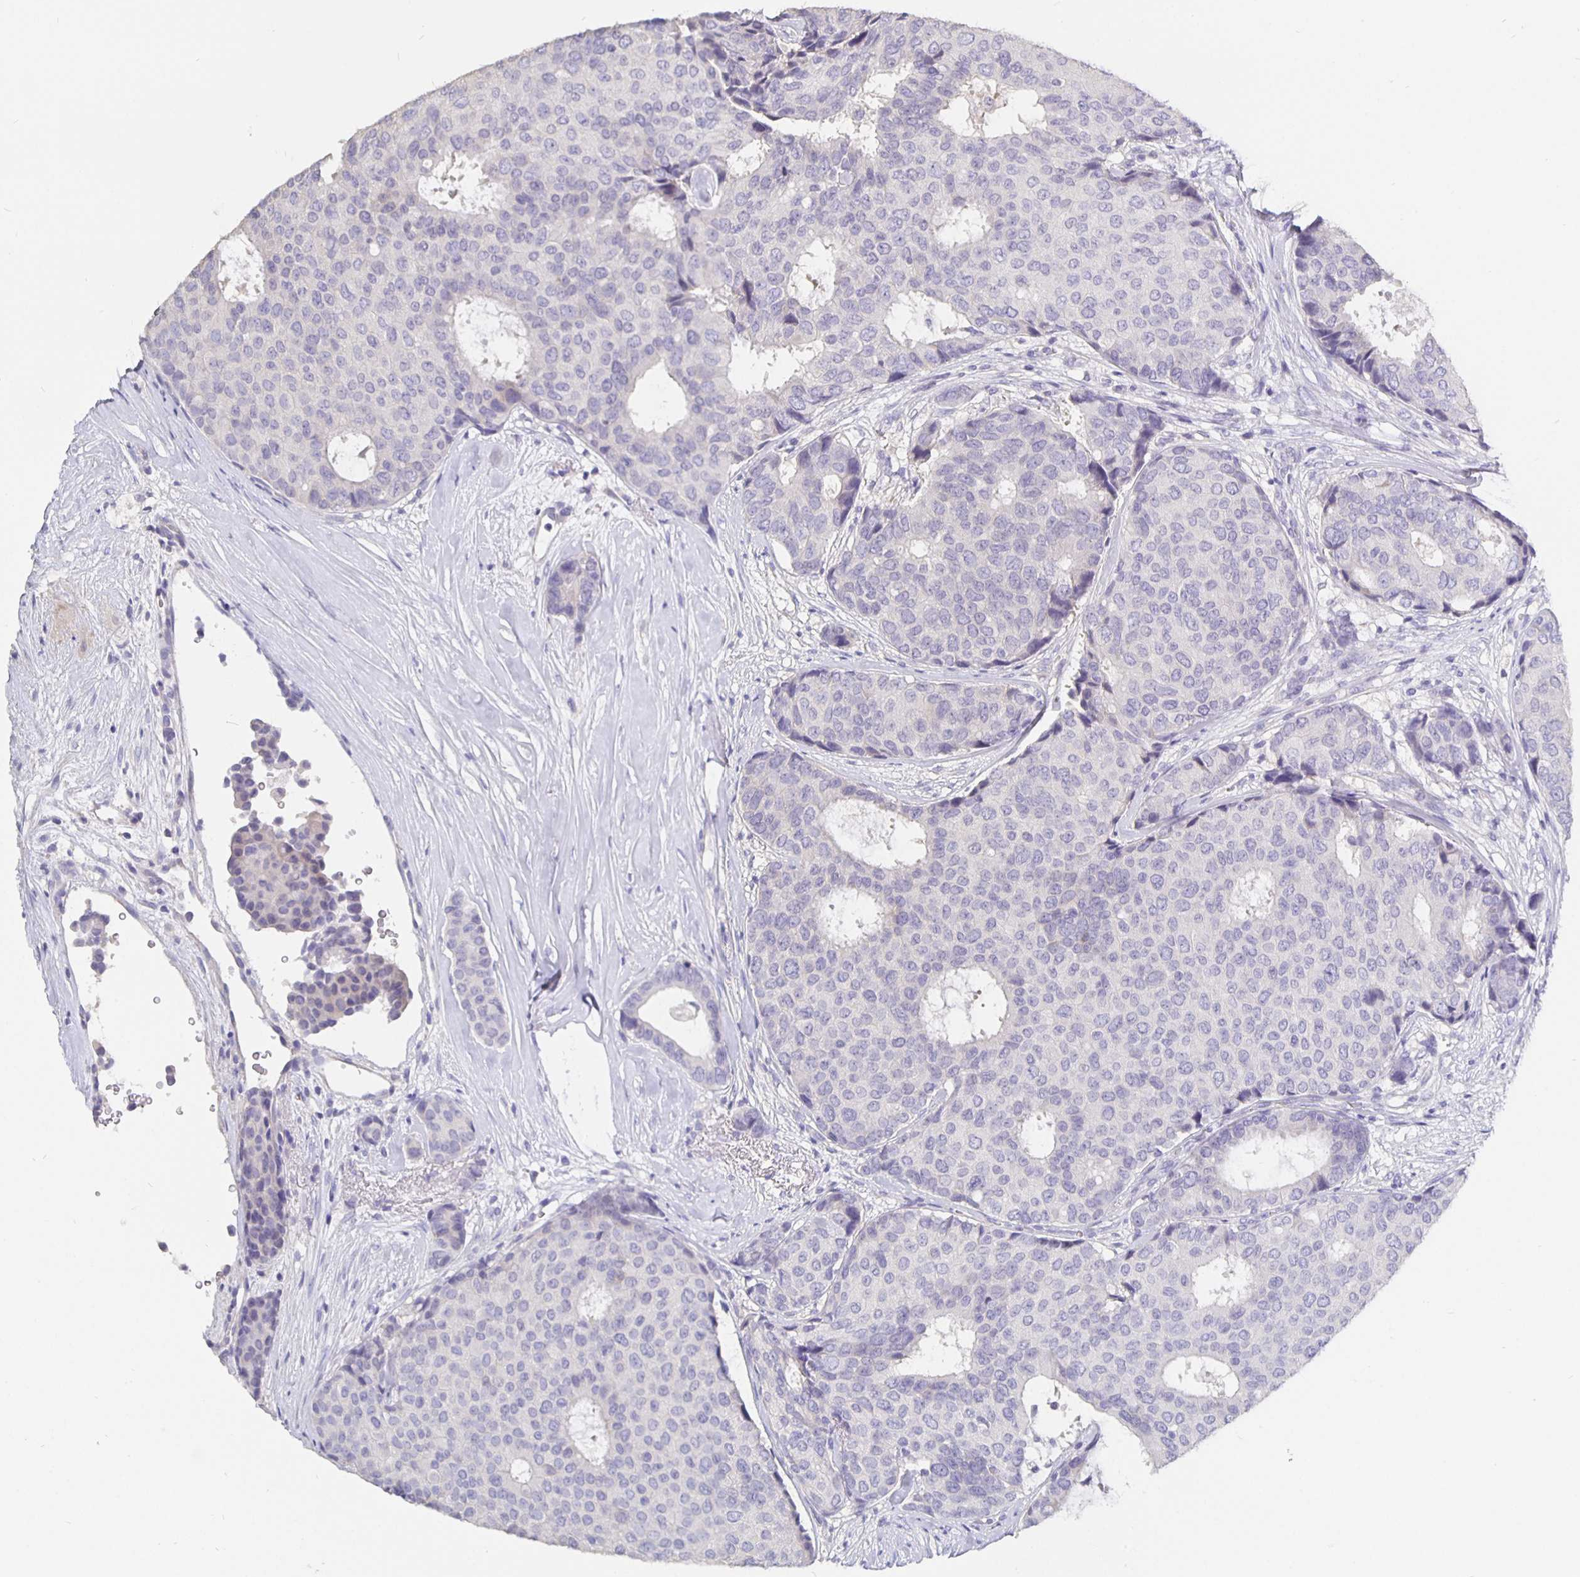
{"staining": {"intensity": "negative", "quantity": "none", "location": "none"}, "tissue": "breast cancer", "cell_type": "Tumor cells", "image_type": "cancer", "snomed": [{"axis": "morphology", "description": "Duct carcinoma"}, {"axis": "topography", "description": "Breast"}], "caption": "IHC micrograph of intraductal carcinoma (breast) stained for a protein (brown), which reveals no positivity in tumor cells.", "gene": "CFAP74", "patient": {"sex": "female", "age": 75}}